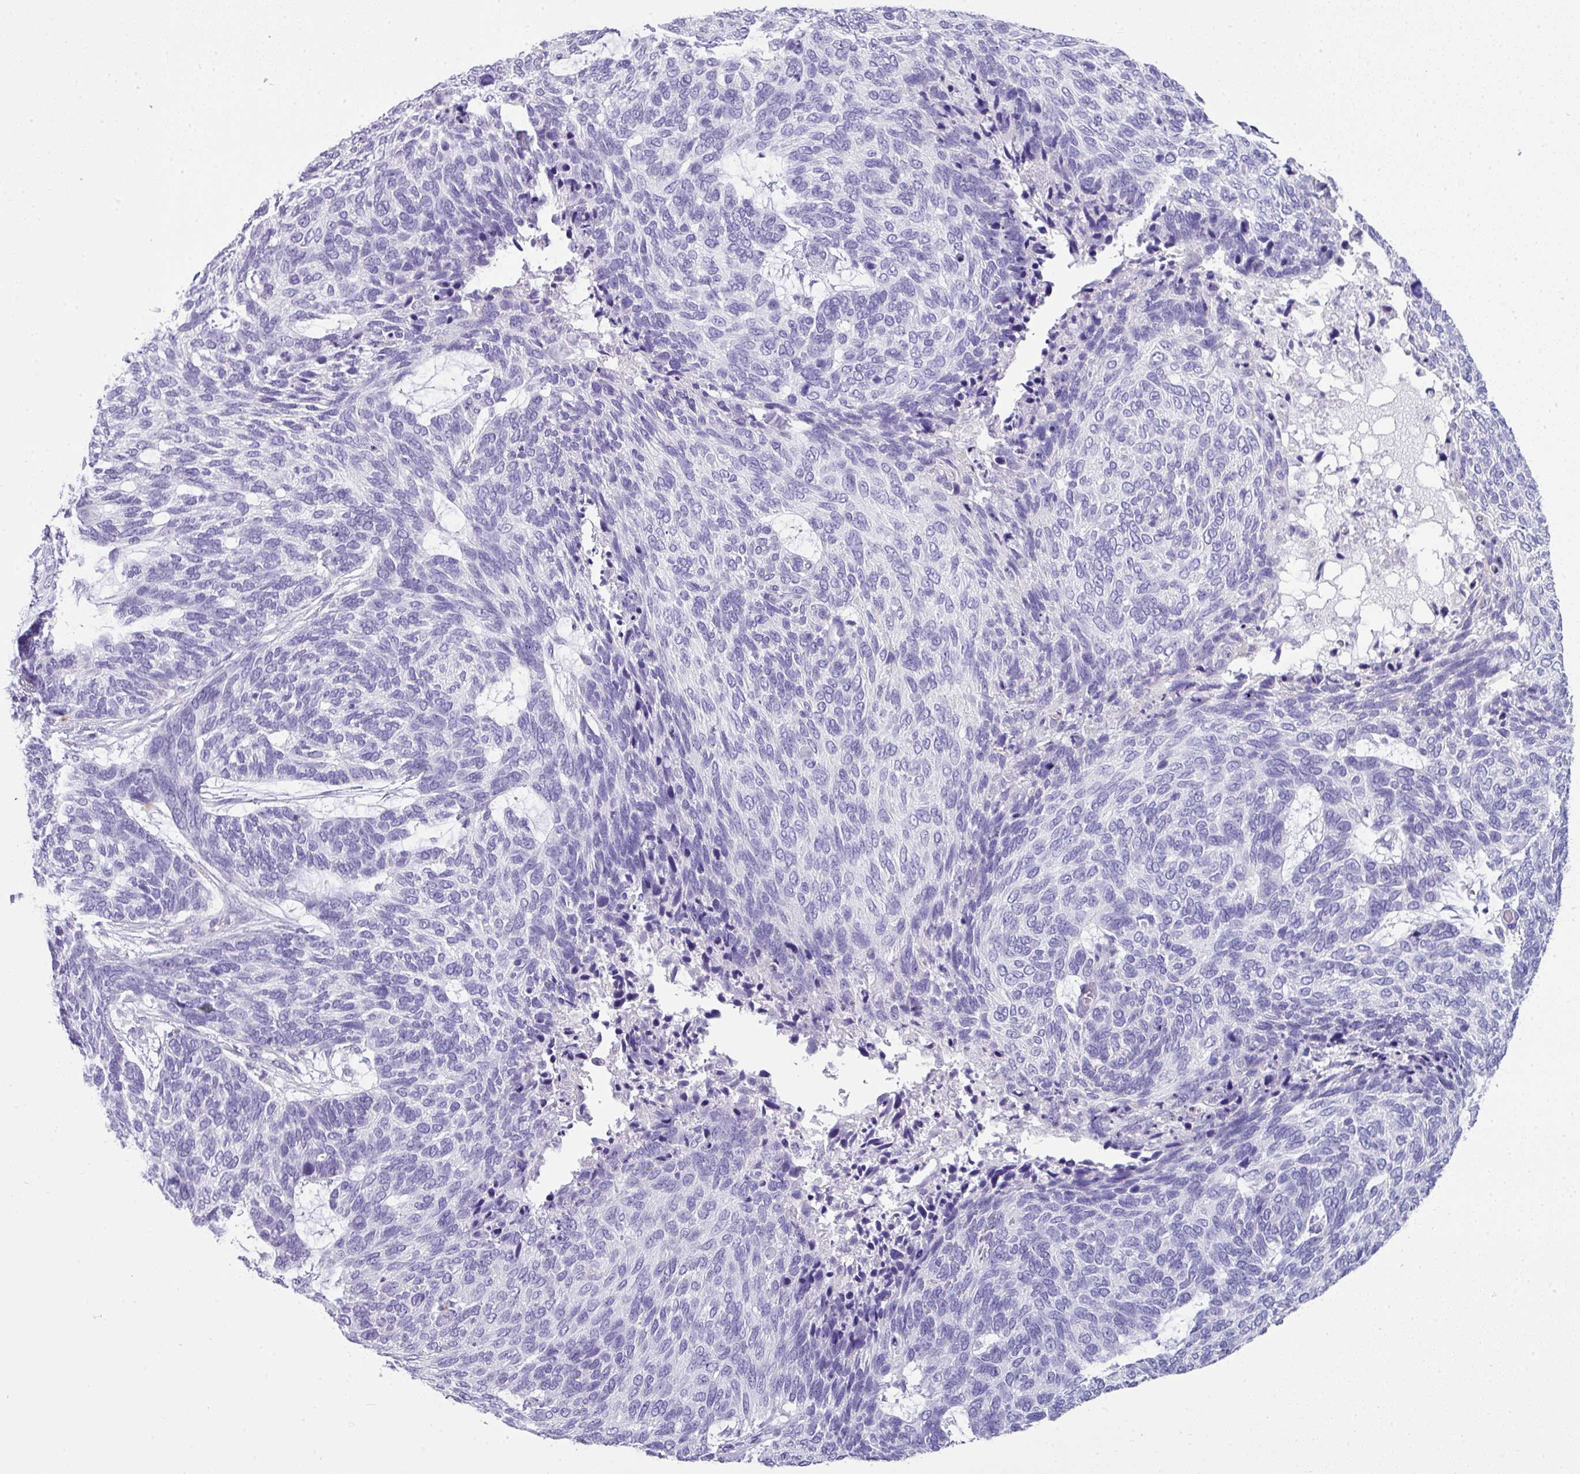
{"staining": {"intensity": "negative", "quantity": "none", "location": "none"}, "tissue": "skin cancer", "cell_type": "Tumor cells", "image_type": "cancer", "snomed": [{"axis": "morphology", "description": "Basal cell carcinoma"}, {"axis": "topography", "description": "Skin"}], "caption": "Basal cell carcinoma (skin) stained for a protein using immunohistochemistry exhibits no staining tumor cells.", "gene": "ZNF568", "patient": {"sex": "female", "age": 65}}